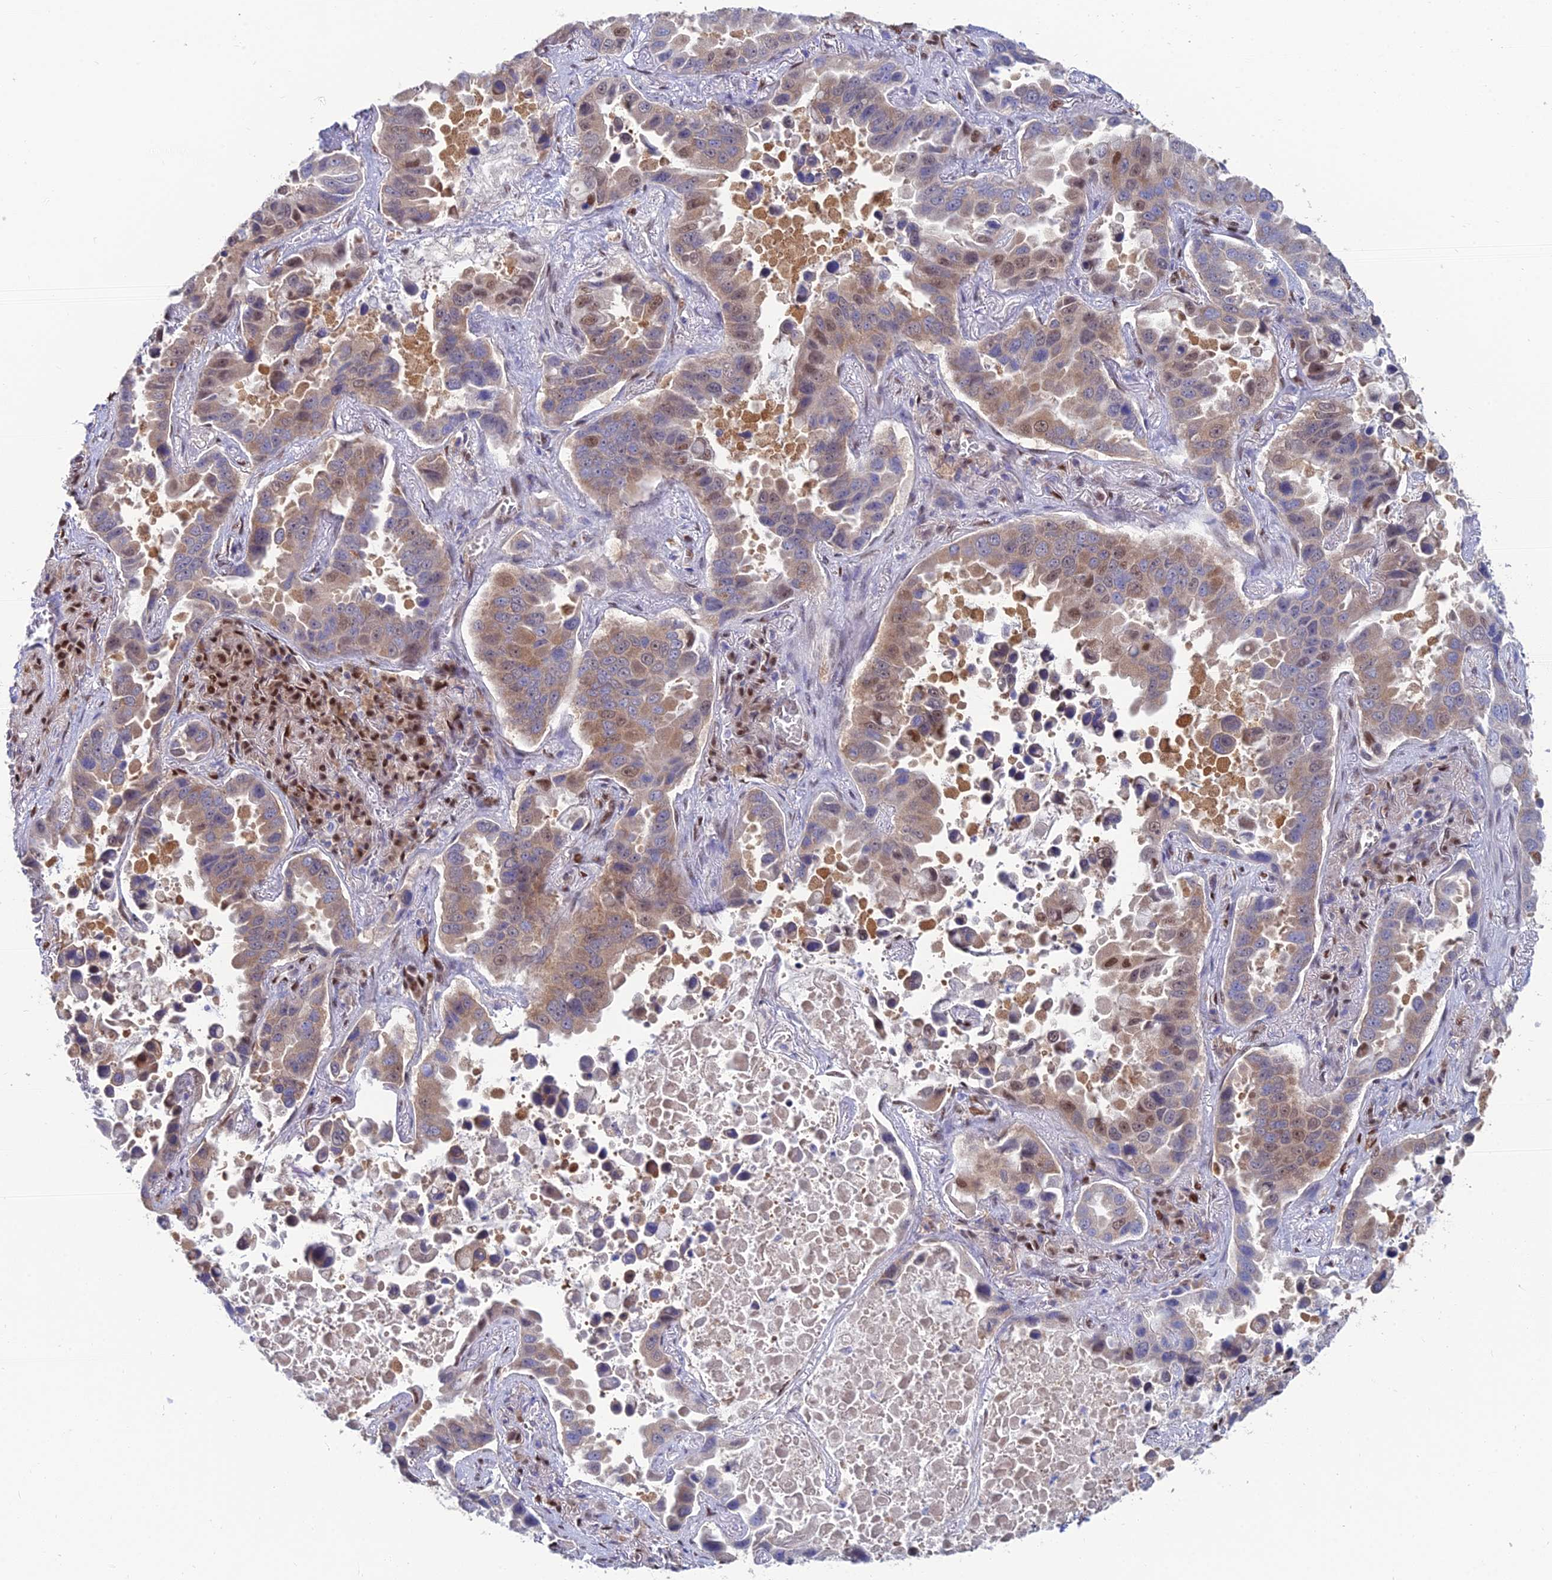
{"staining": {"intensity": "moderate", "quantity": ">75%", "location": "cytoplasmic/membranous,nuclear"}, "tissue": "lung cancer", "cell_type": "Tumor cells", "image_type": "cancer", "snomed": [{"axis": "morphology", "description": "Adenocarcinoma, NOS"}, {"axis": "topography", "description": "Lung"}], "caption": "Immunohistochemical staining of lung adenocarcinoma demonstrates medium levels of moderate cytoplasmic/membranous and nuclear staining in approximately >75% of tumor cells.", "gene": "DNPEP", "patient": {"sex": "male", "age": 64}}